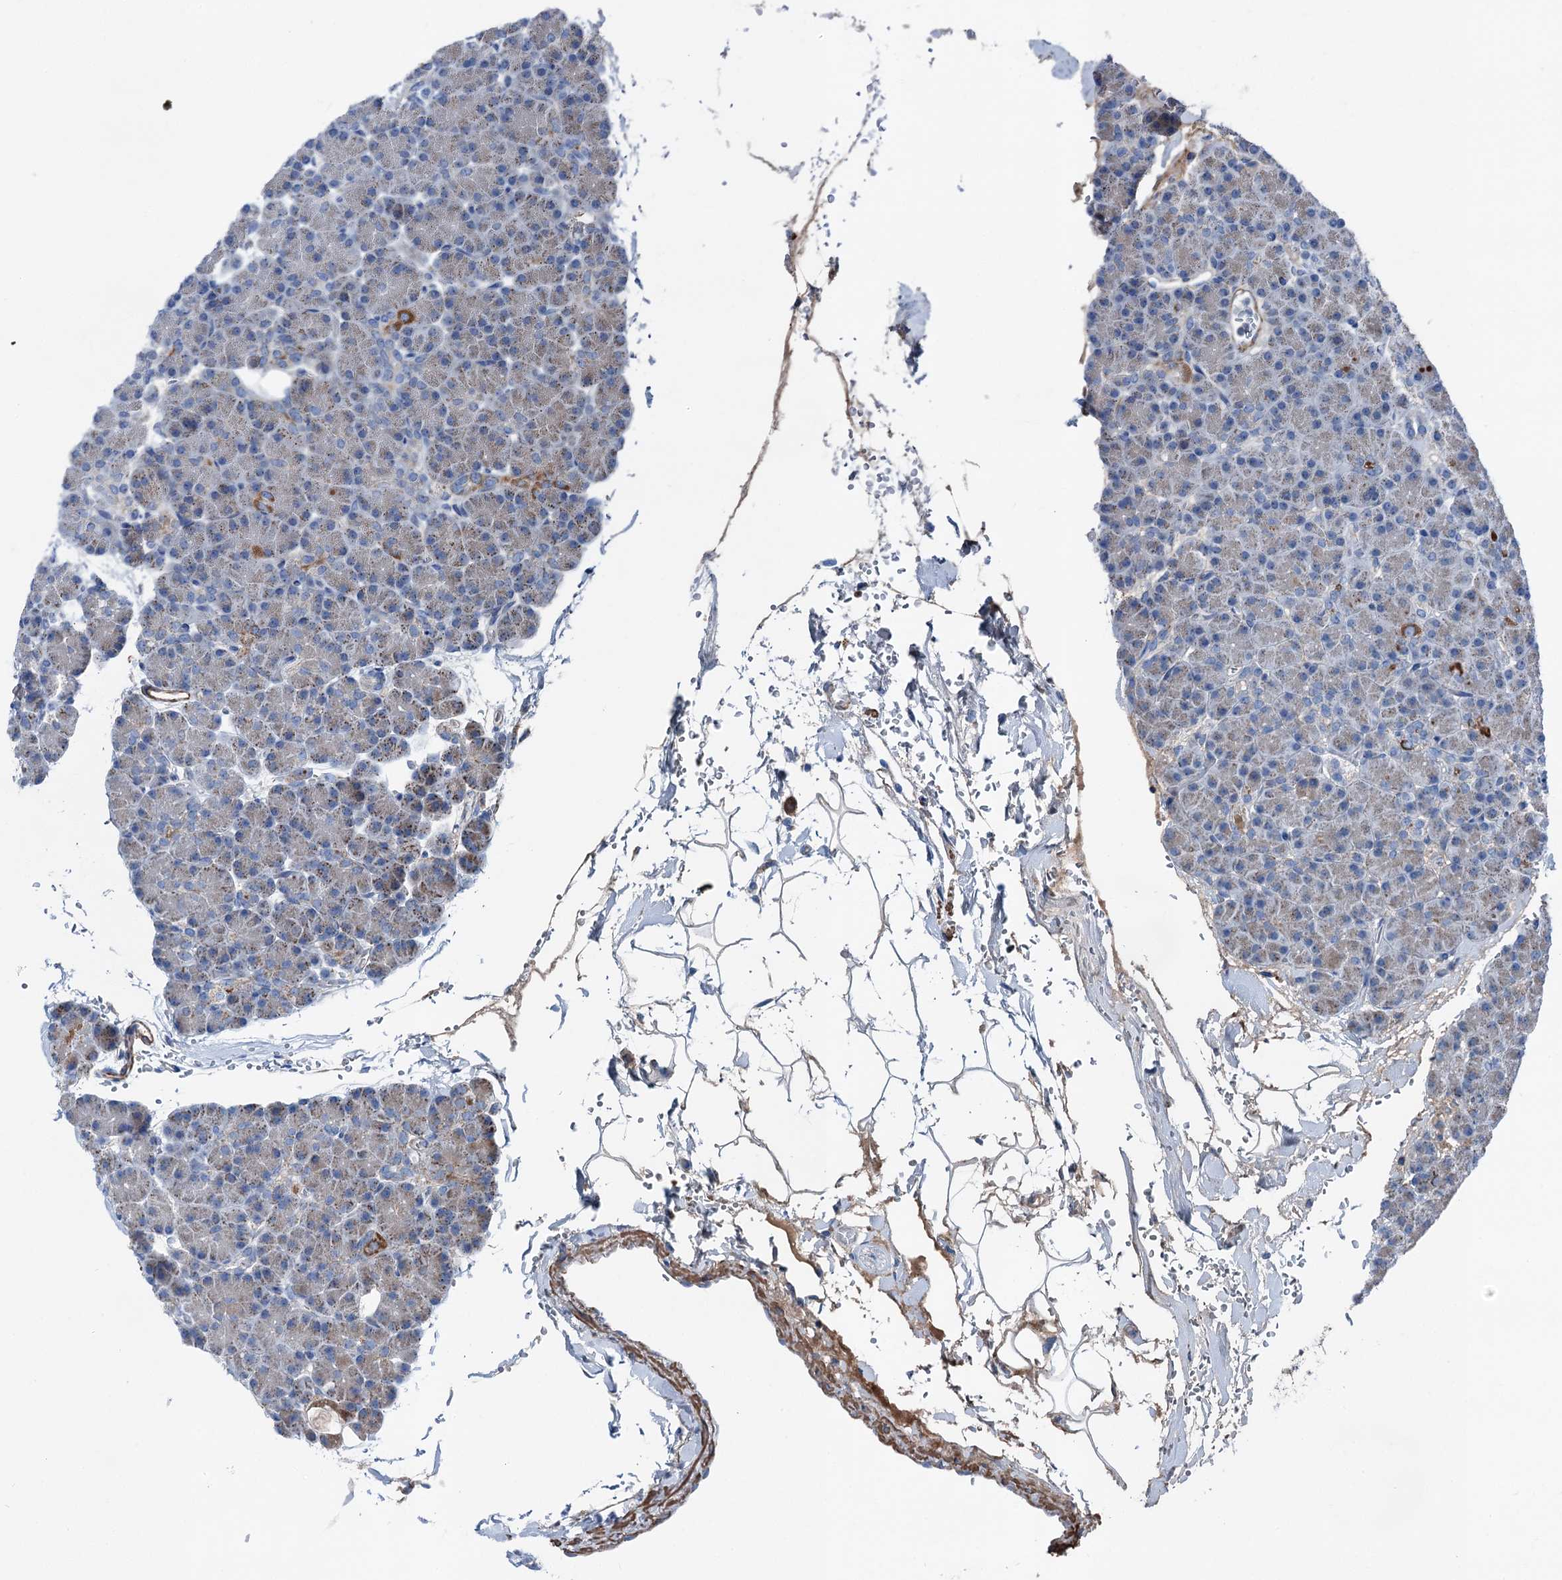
{"staining": {"intensity": "moderate", "quantity": "<25%", "location": "cytoplasmic/membranous"}, "tissue": "pancreas", "cell_type": "Exocrine glandular cells", "image_type": "normal", "snomed": [{"axis": "morphology", "description": "Normal tissue, NOS"}, {"axis": "topography", "description": "Pancreas"}], "caption": "Pancreas stained for a protein (brown) exhibits moderate cytoplasmic/membranous positive positivity in approximately <25% of exocrine glandular cells.", "gene": "DDIAS", "patient": {"sex": "female", "age": 43}}